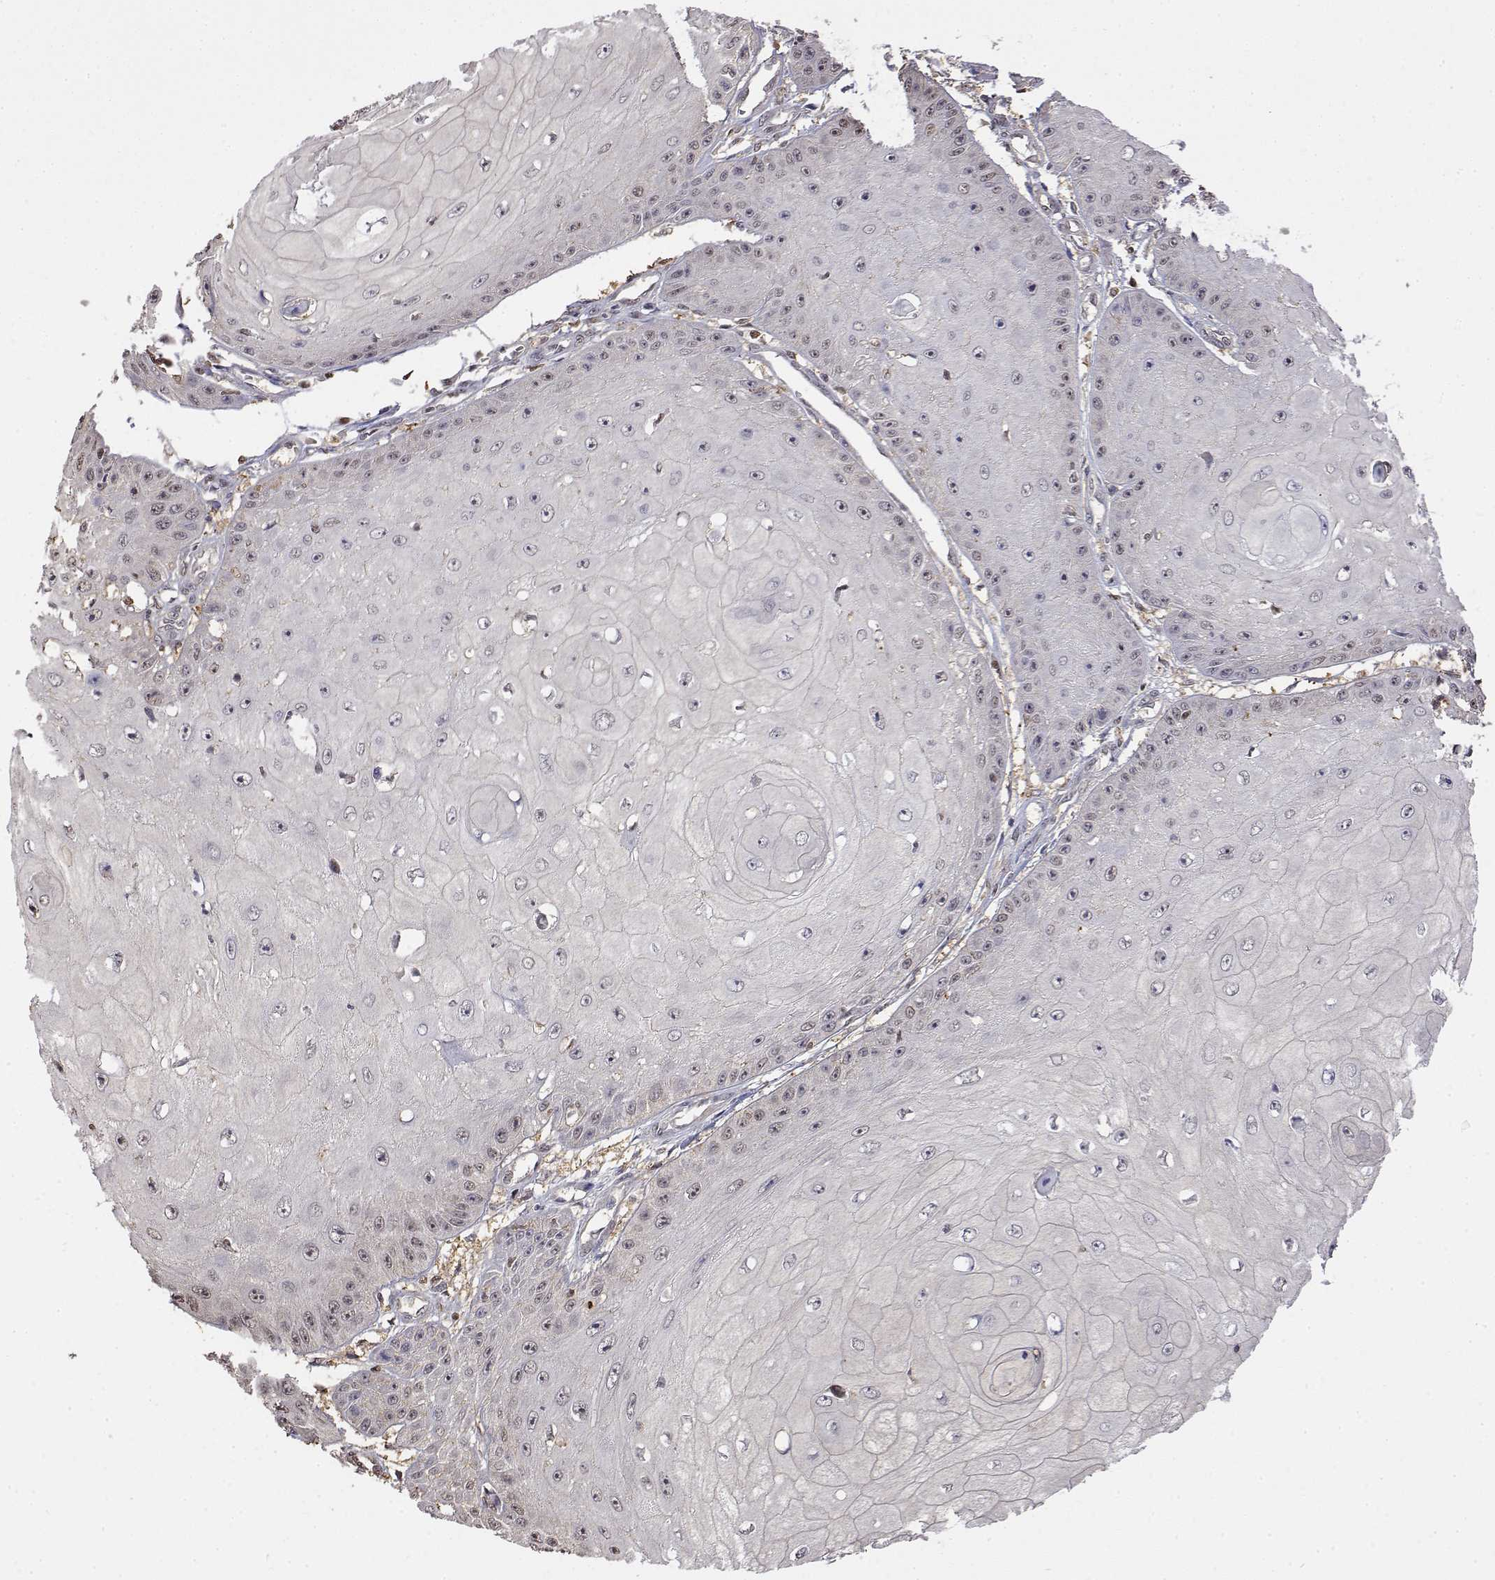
{"staining": {"intensity": "weak", "quantity": "<25%", "location": "cytoplasmic/membranous"}, "tissue": "skin cancer", "cell_type": "Tumor cells", "image_type": "cancer", "snomed": [{"axis": "morphology", "description": "Squamous cell carcinoma, NOS"}, {"axis": "topography", "description": "Skin"}], "caption": "Photomicrograph shows no protein staining in tumor cells of skin cancer (squamous cell carcinoma) tissue.", "gene": "TPI1", "patient": {"sex": "male", "age": 70}}